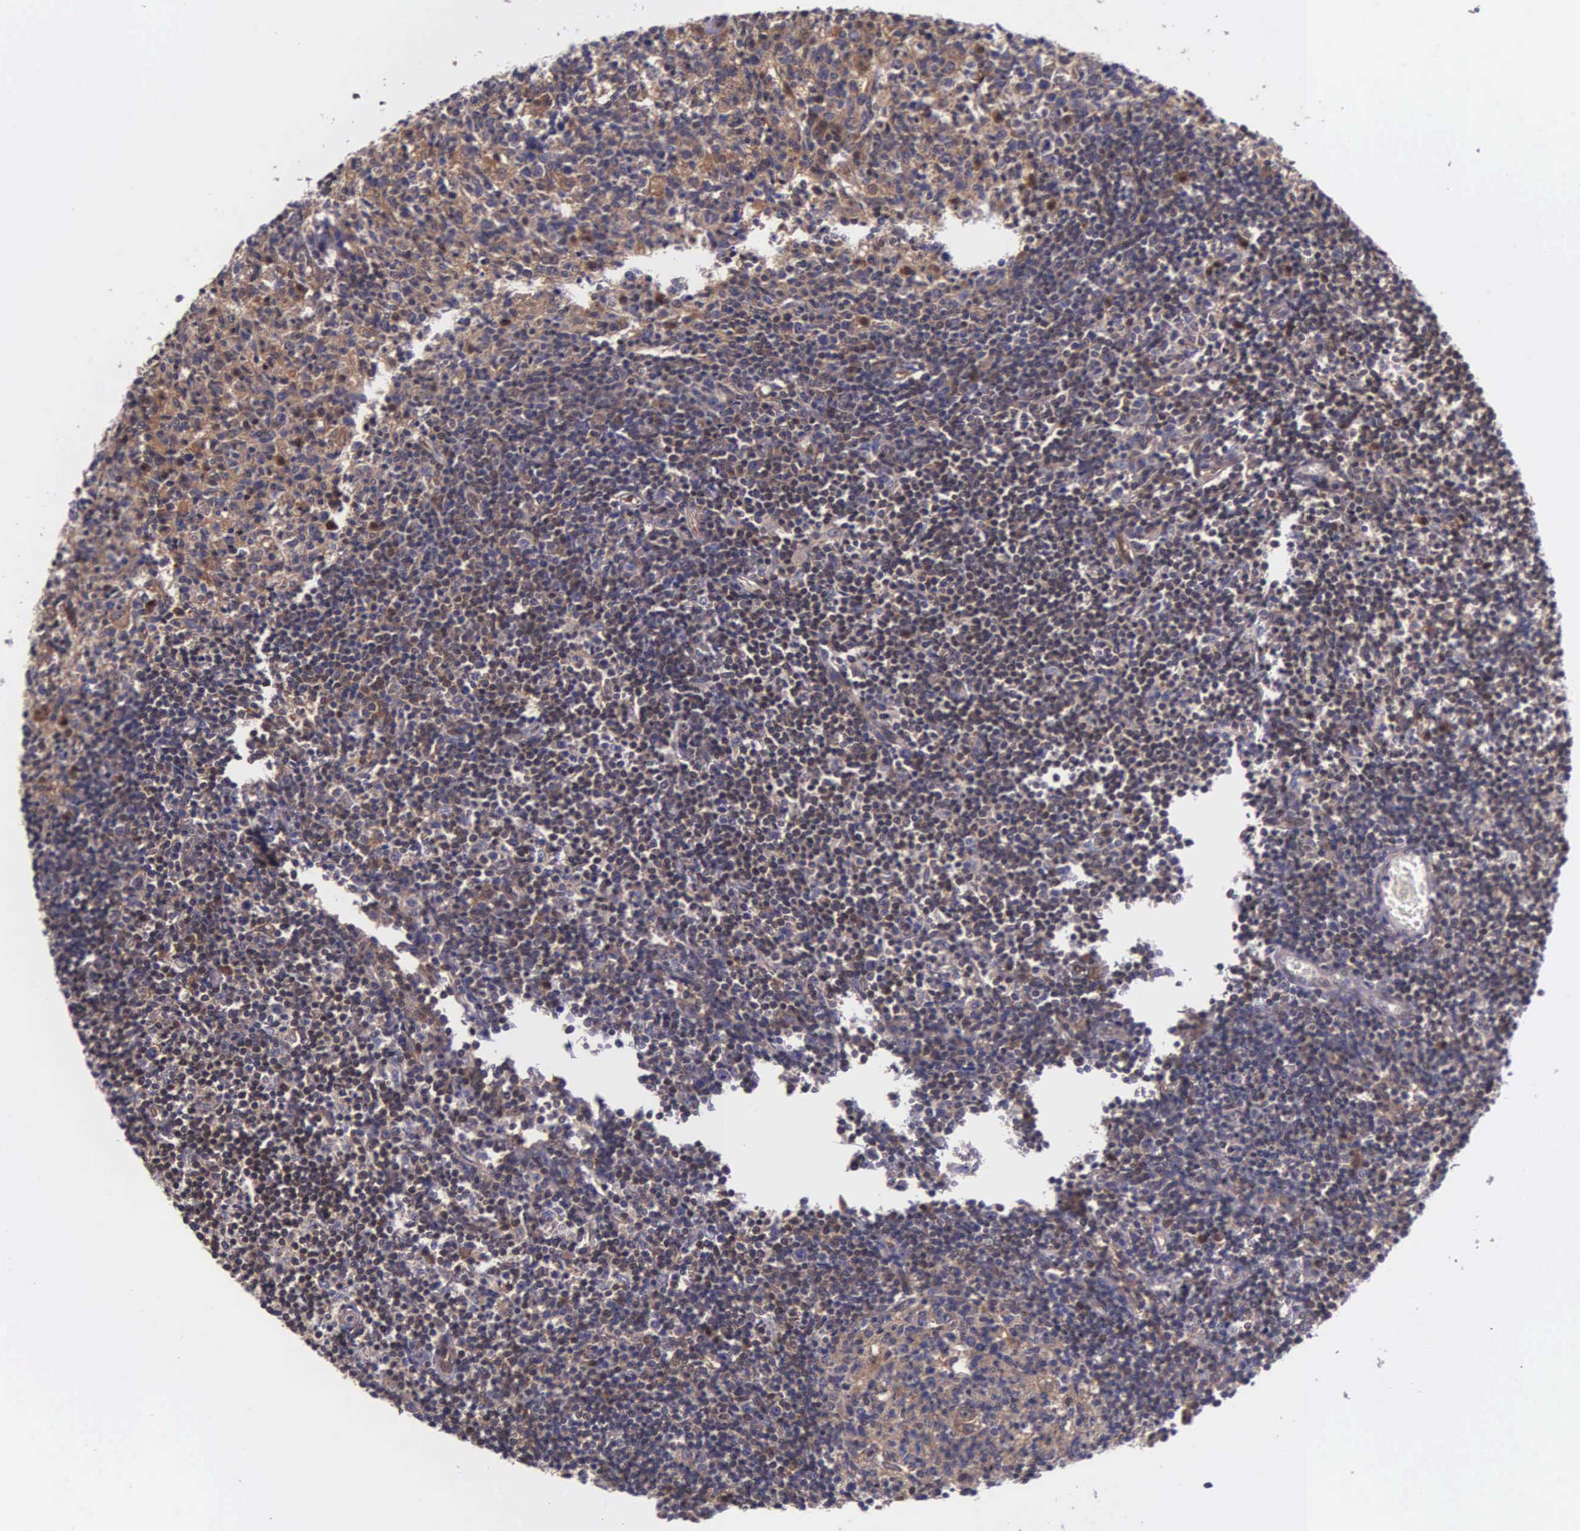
{"staining": {"intensity": "weak", "quantity": "25%-75%", "location": "cytoplasmic/membranous"}, "tissue": "lymph node", "cell_type": "Germinal center cells", "image_type": "normal", "snomed": [{"axis": "morphology", "description": "Normal tissue, NOS"}, {"axis": "topography", "description": "Lymph node"}], "caption": "Lymph node stained with immunohistochemistry (IHC) demonstrates weak cytoplasmic/membranous positivity in approximately 25%-75% of germinal center cells. (IHC, brightfield microscopy, high magnification).", "gene": "GMPR2", "patient": {"sex": "female", "age": 55}}